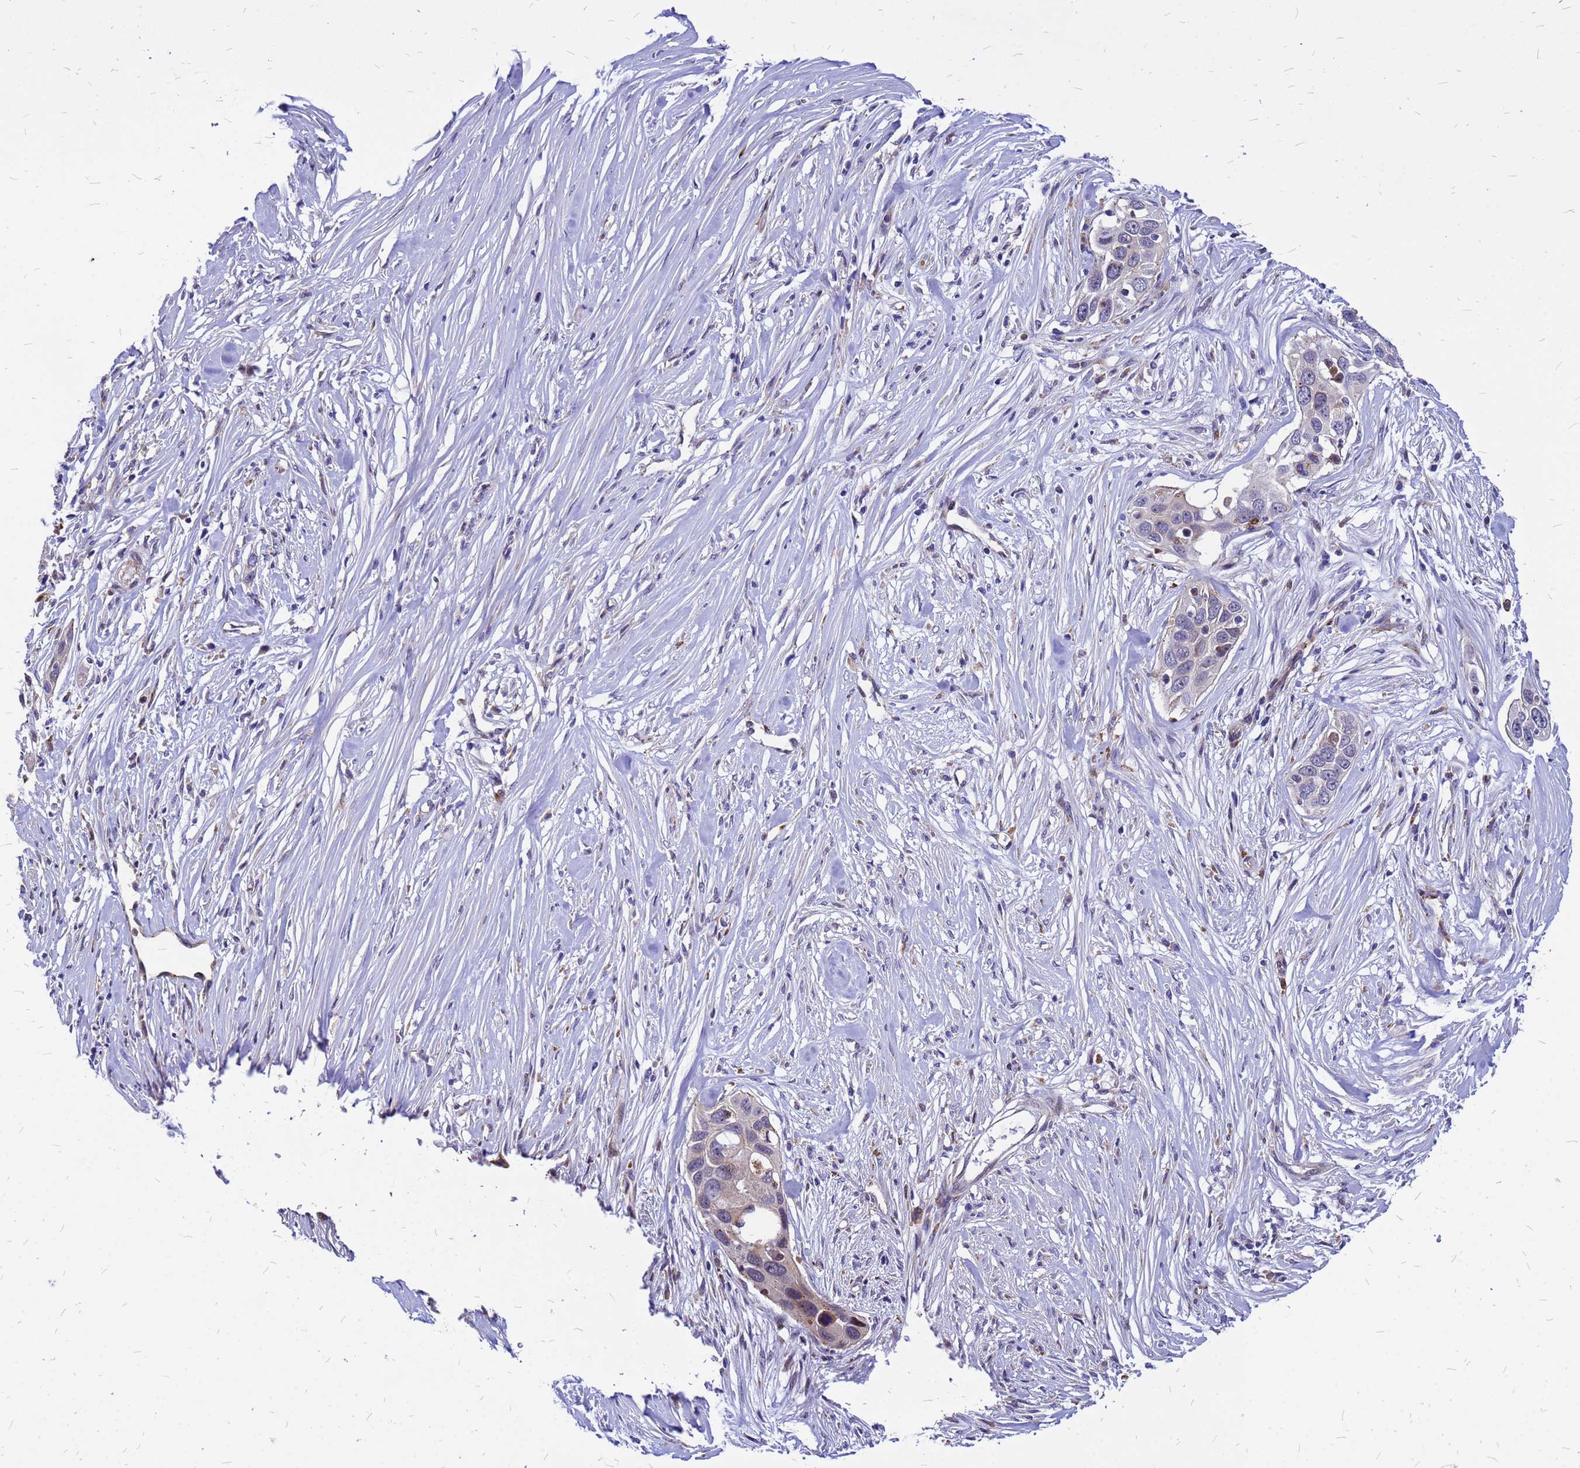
{"staining": {"intensity": "negative", "quantity": "none", "location": "none"}, "tissue": "pancreatic cancer", "cell_type": "Tumor cells", "image_type": "cancer", "snomed": [{"axis": "morphology", "description": "Adenocarcinoma, NOS"}, {"axis": "topography", "description": "Pancreas"}], "caption": "This is an IHC image of human pancreatic adenocarcinoma. There is no positivity in tumor cells.", "gene": "NOSTRIN", "patient": {"sex": "female", "age": 60}}